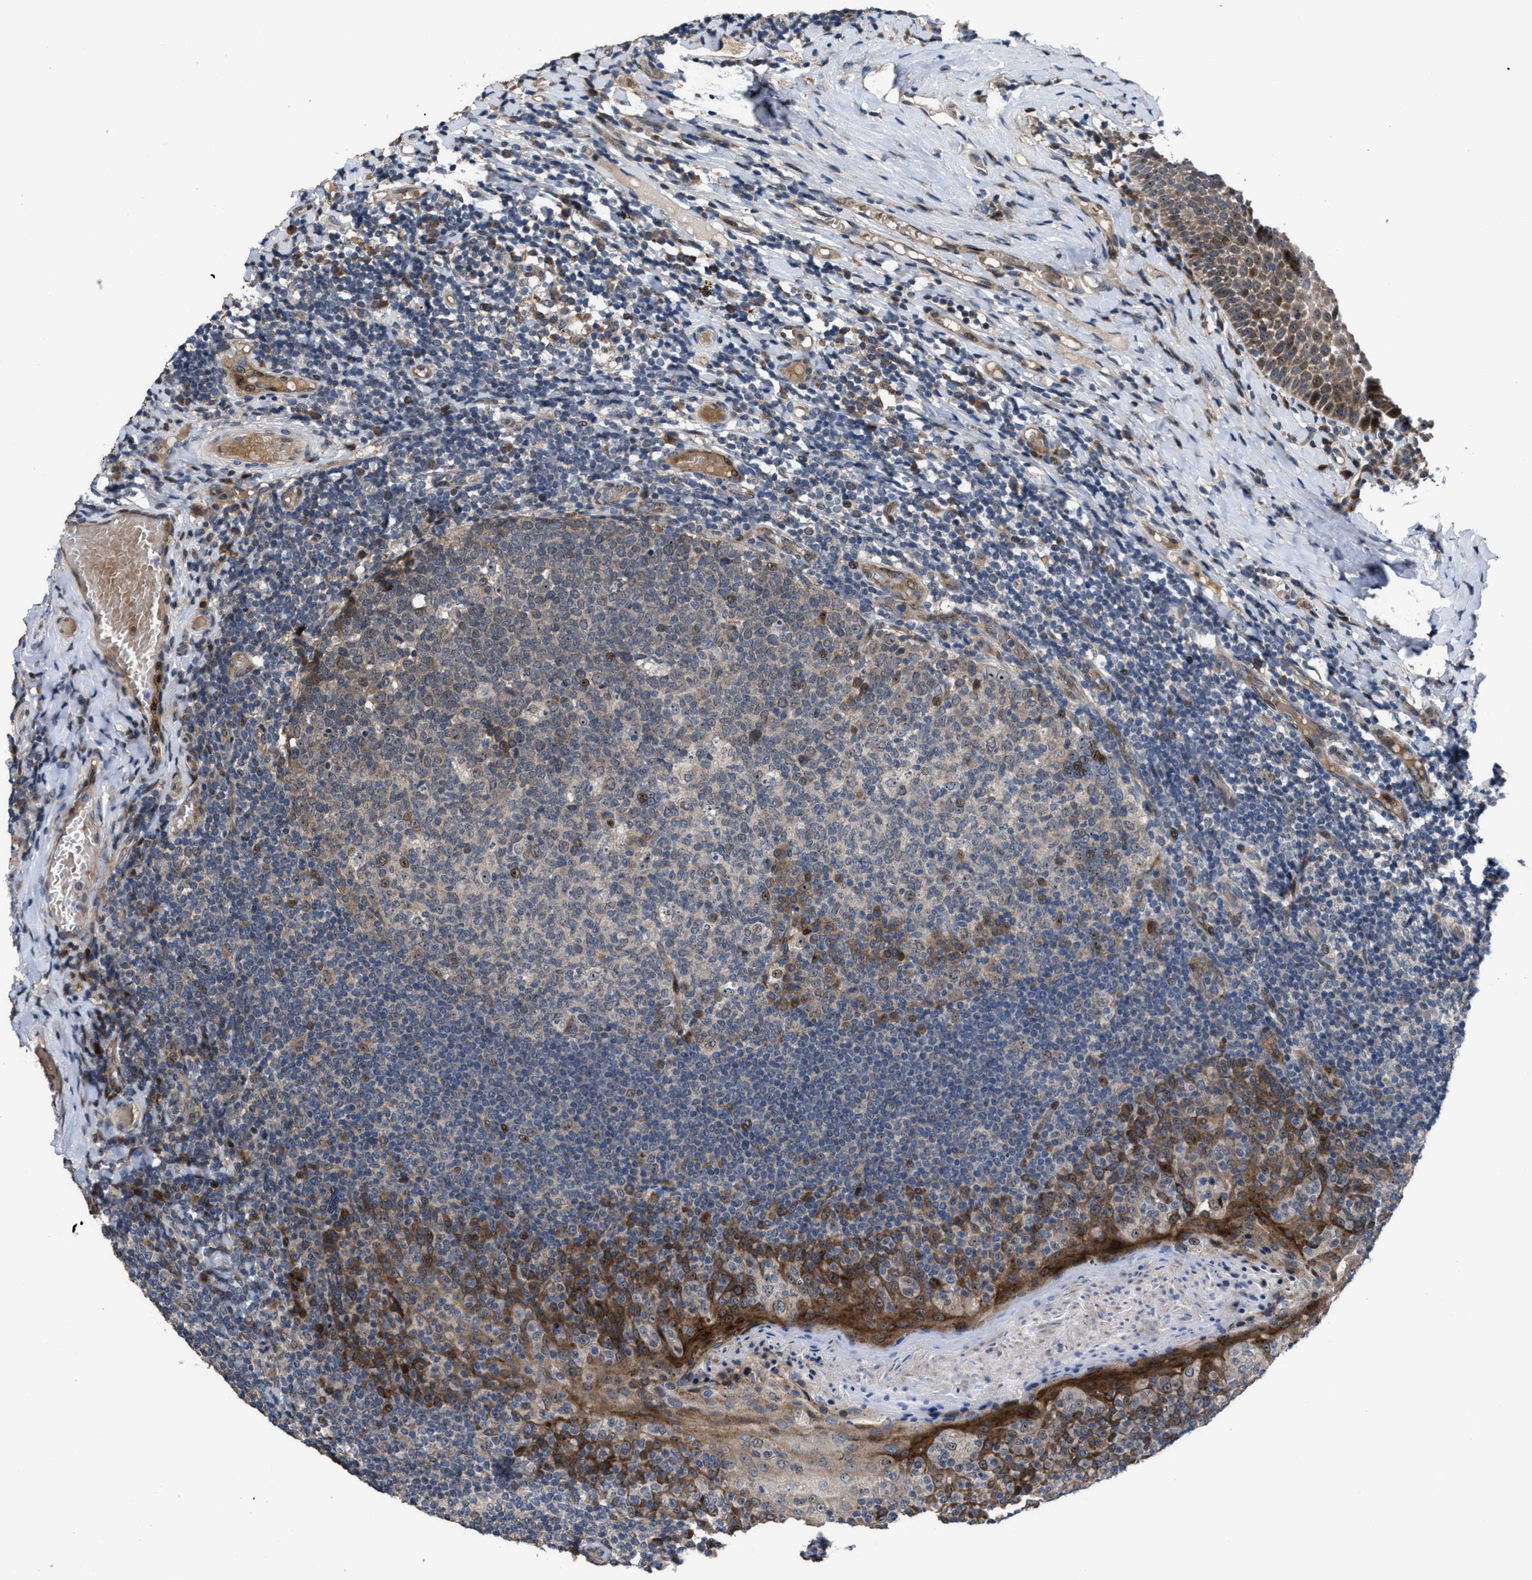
{"staining": {"intensity": "weak", "quantity": "25%-75%", "location": "cytoplasmic/membranous"}, "tissue": "tonsil", "cell_type": "Germinal center cells", "image_type": "normal", "snomed": [{"axis": "morphology", "description": "Normal tissue, NOS"}, {"axis": "topography", "description": "Tonsil"}], "caption": "DAB (3,3'-diaminobenzidine) immunohistochemical staining of unremarkable human tonsil shows weak cytoplasmic/membranous protein staining in approximately 25%-75% of germinal center cells. Nuclei are stained in blue.", "gene": "HAUS6", "patient": {"sex": "female", "age": 19}}